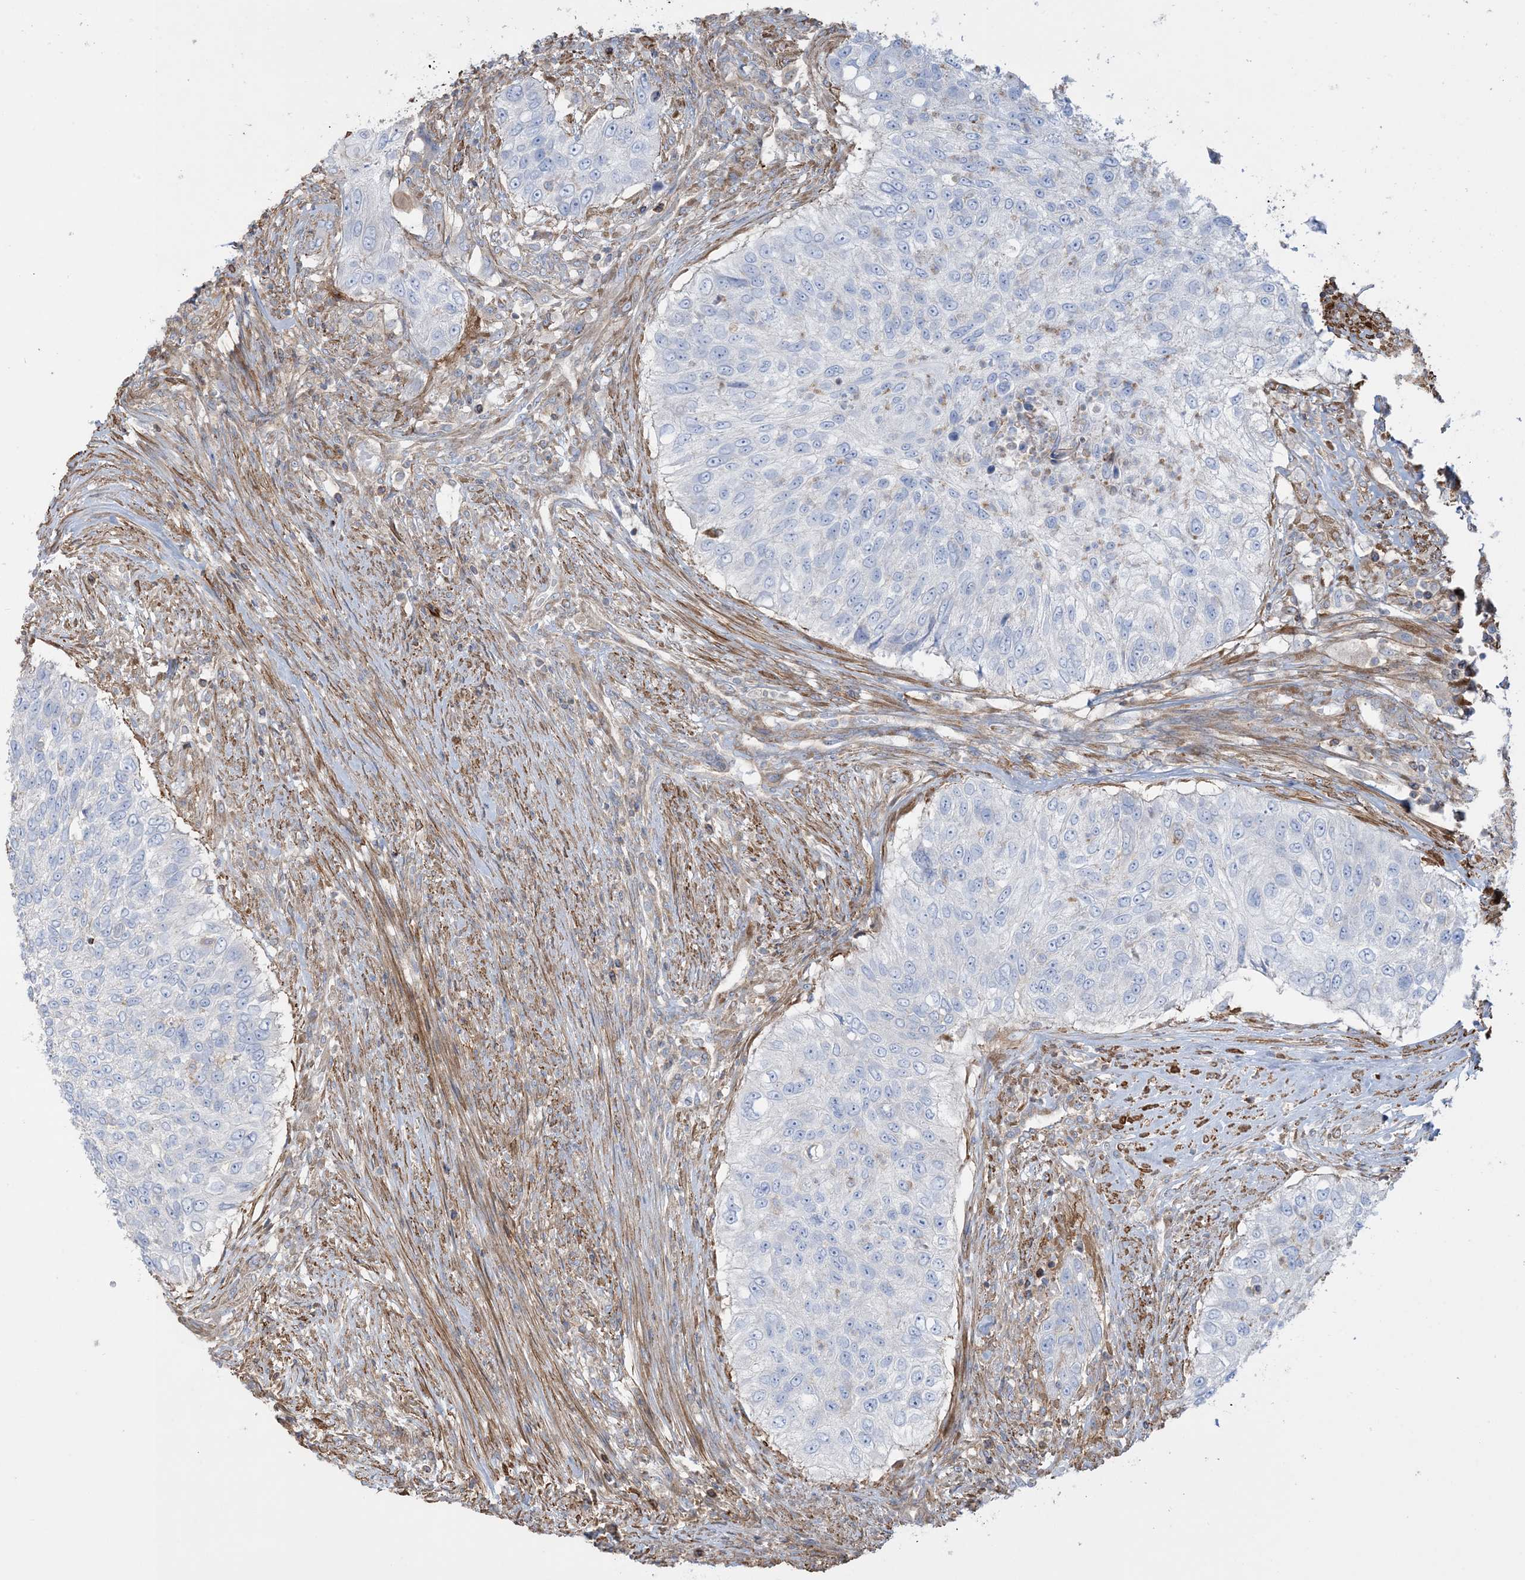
{"staining": {"intensity": "negative", "quantity": "none", "location": "none"}, "tissue": "urothelial cancer", "cell_type": "Tumor cells", "image_type": "cancer", "snomed": [{"axis": "morphology", "description": "Urothelial carcinoma, High grade"}, {"axis": "topography", "description": "Urinary bladder"}], "caption": "IHC image of neoplastic tissue: urothelial cancer stained with DAB reveals no significant protein expression in tumor cells.", "gene": "GTF3C2", "patient": {"sex": "female", "age": 60}}